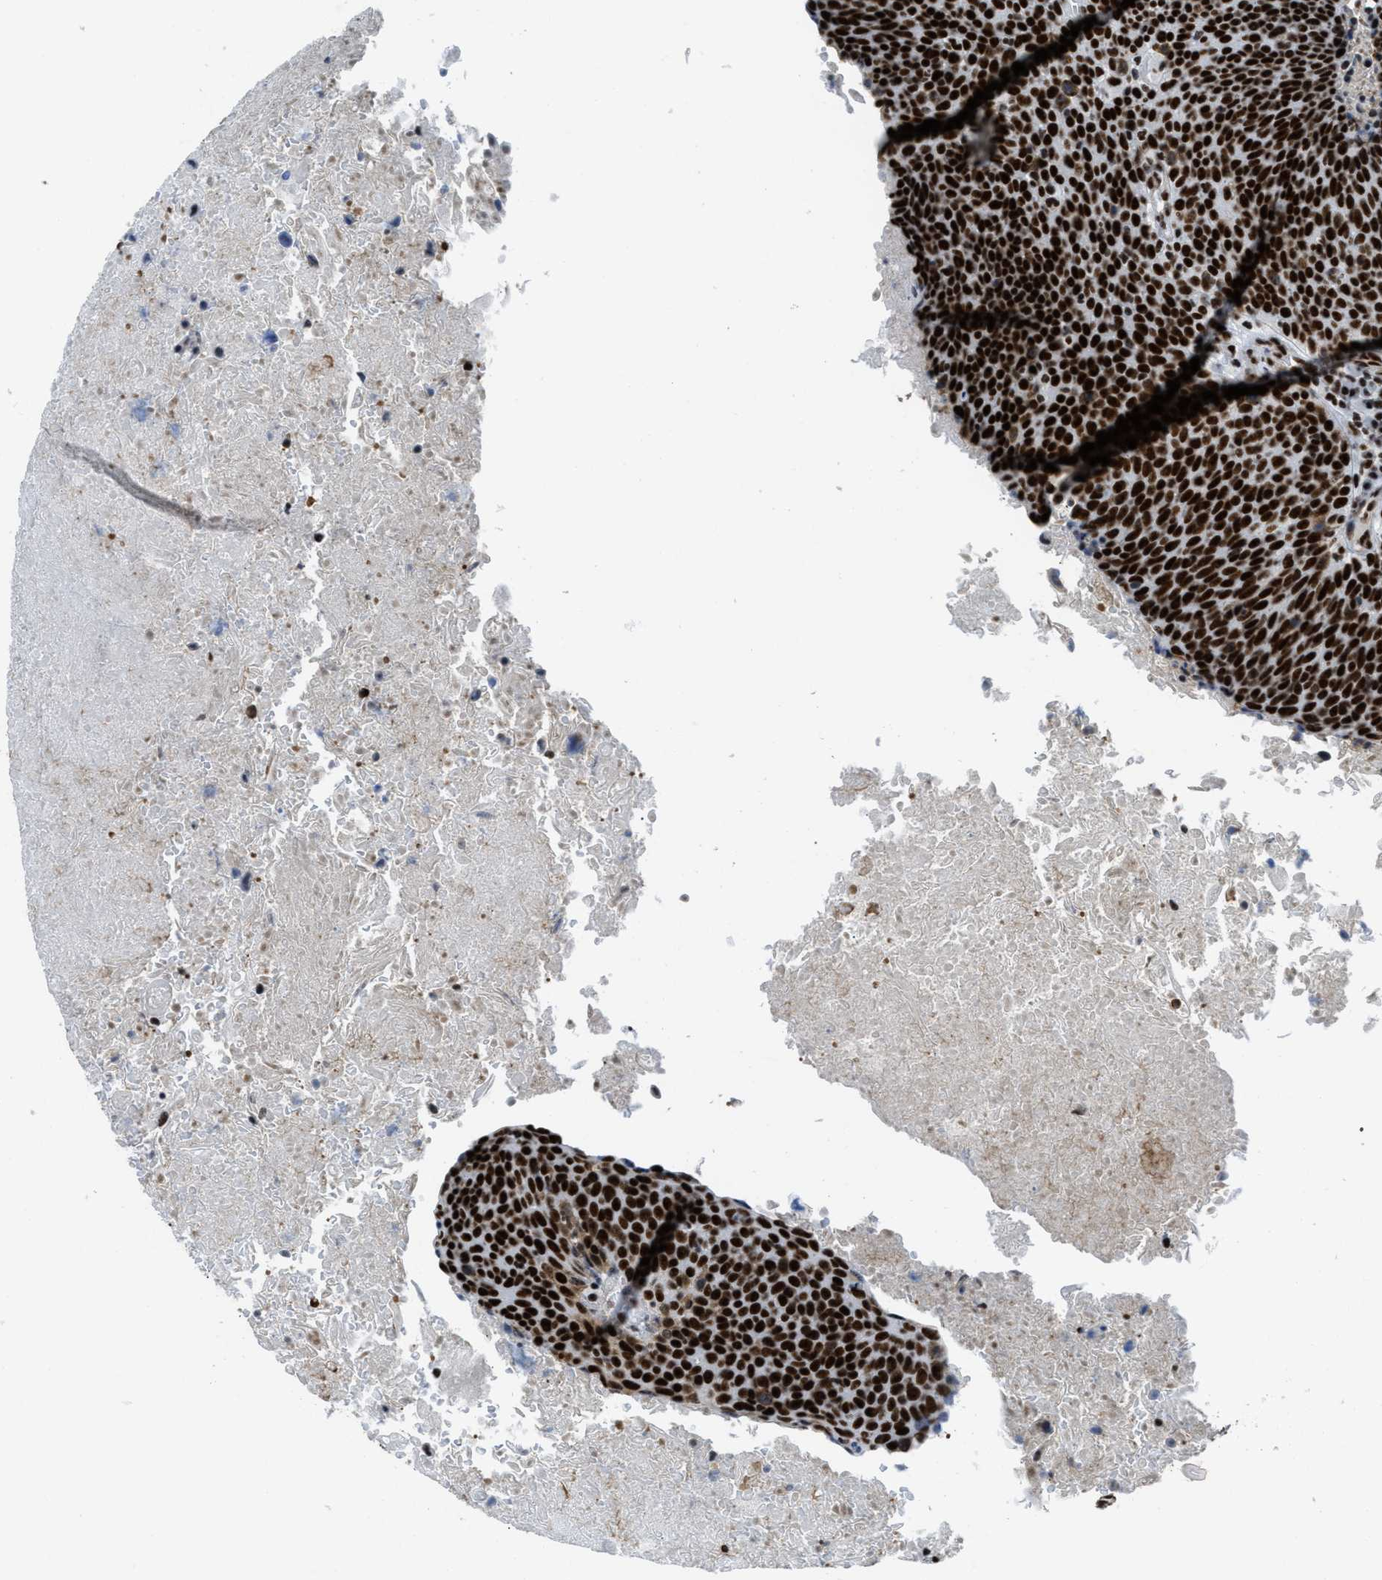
{"staining": {"intensity": "strong", "quantity": ">75%", "location": "nuclear"}, "tissue": "head and neck cancer", "cell_type": "Tumor cells", "image_type": "cancer", "snomed": [{"axis": "morphology", "description": "Squamous cell carcinoma, NOS"}, {"axis": "morphology", "description": "Squamous cell carcinoma, metastatic, NOS"}, {"axis": "topography", "description": "Lymph node"}, {"axis": "topography", "description": "Head-Neck"}], "caption": "Protein expression analysis of human head and neck cancer reveals strong nuclear staining in about >75% of tumor cells.", "gene": "ZNF207", "patient": {"sex": "male", "age": 62}}